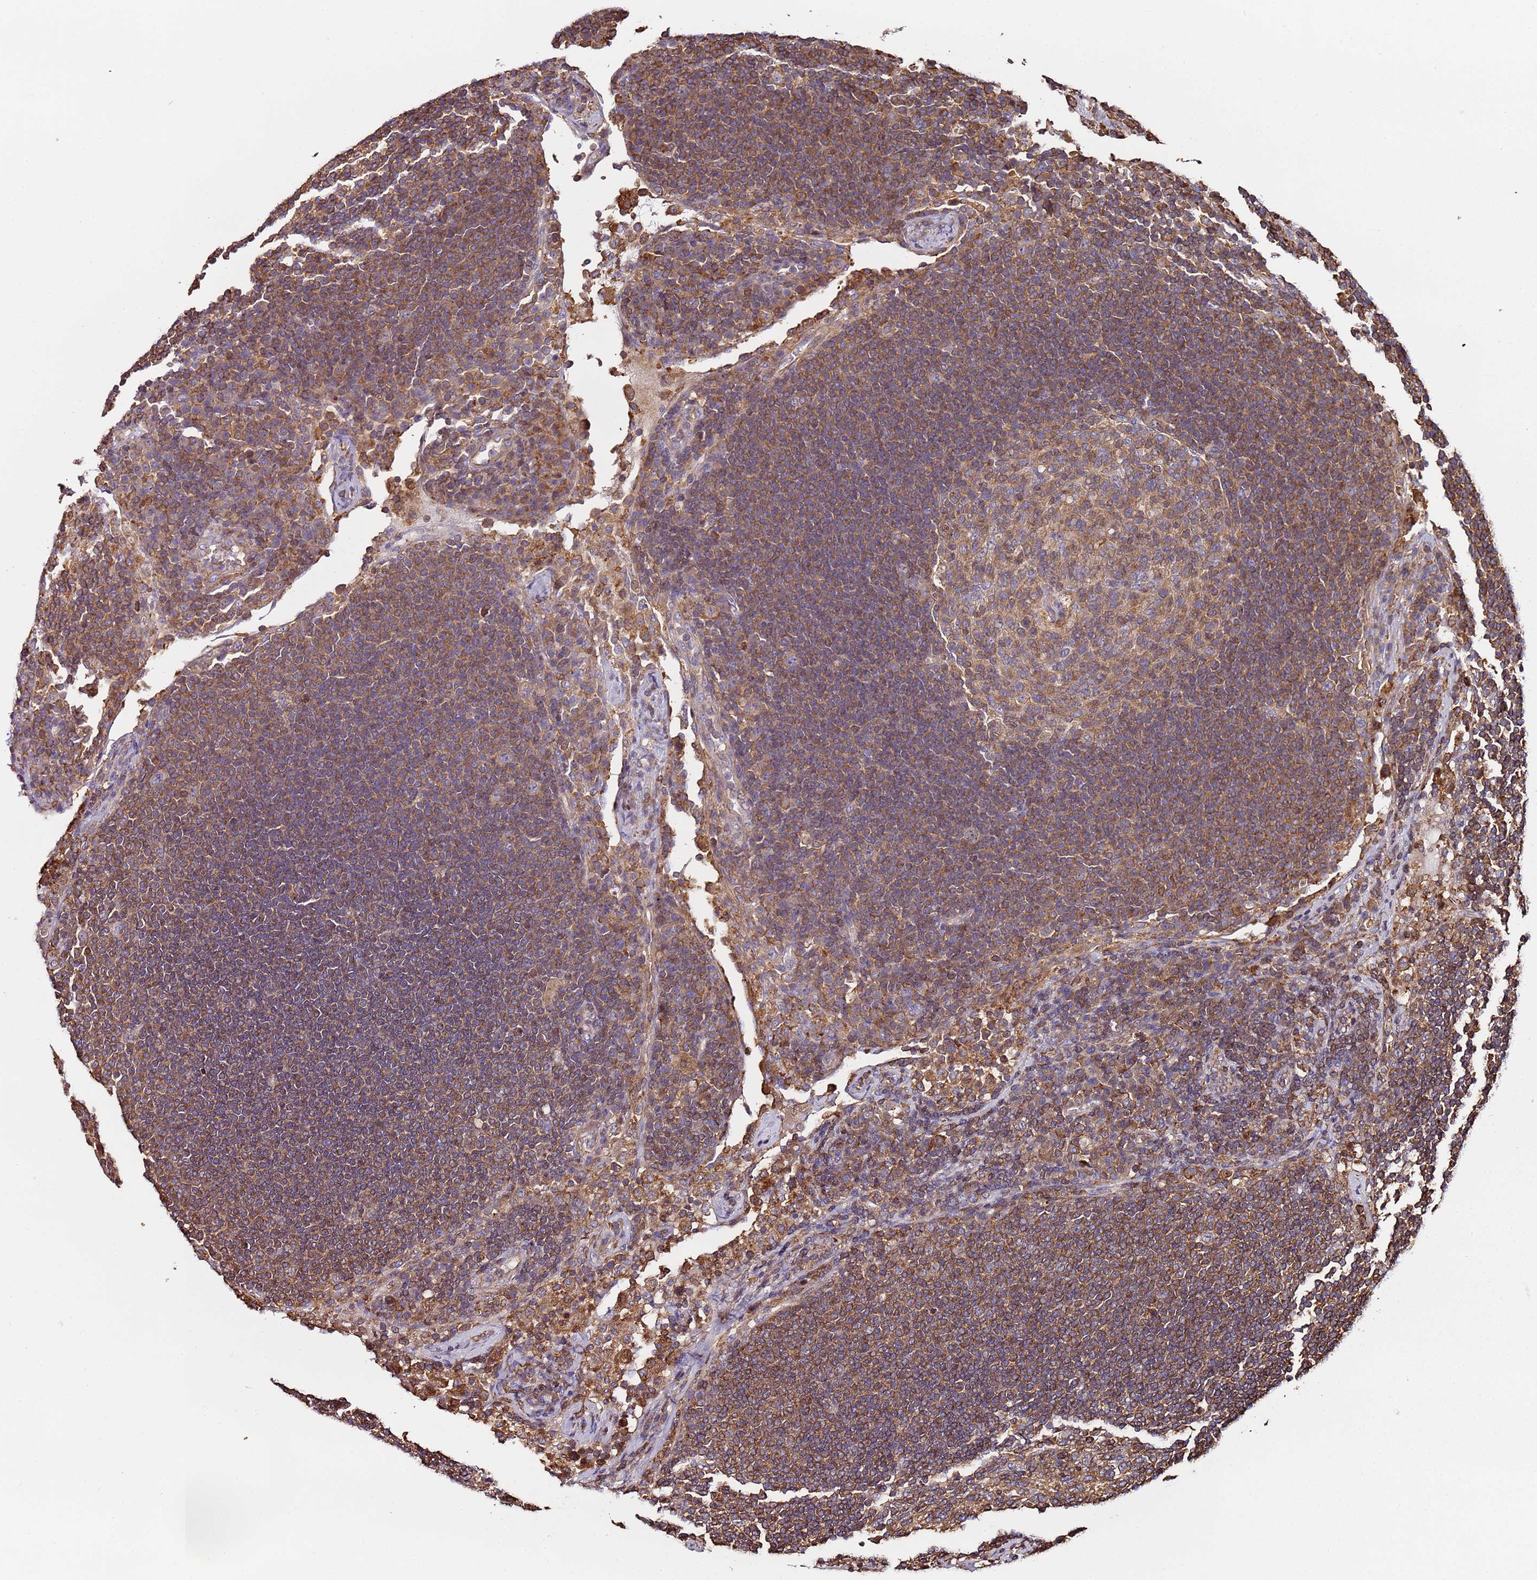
{"staining": {"intensity": "moderate", "quantity": ">75%", "location": "cytoplasmic/membranous"}, "tissue": "lymph node", "cell_type": "Germinal center cells", "image_type": "normal", "snomed": [{"axis": "morphology", "description": "Normal tissue, NOS"}, {"axis": "topography", "description": "Lymph node"}], "caption": "Germinal center cells reveal medium levels of moderate cytoplasmic/membranous staining in approximately >75% of cells in unremarkable human lymph node. Nuclei are stained in blue.", "gene": "CYP2U1", "patient": {"sex": "female", "age": 53}}